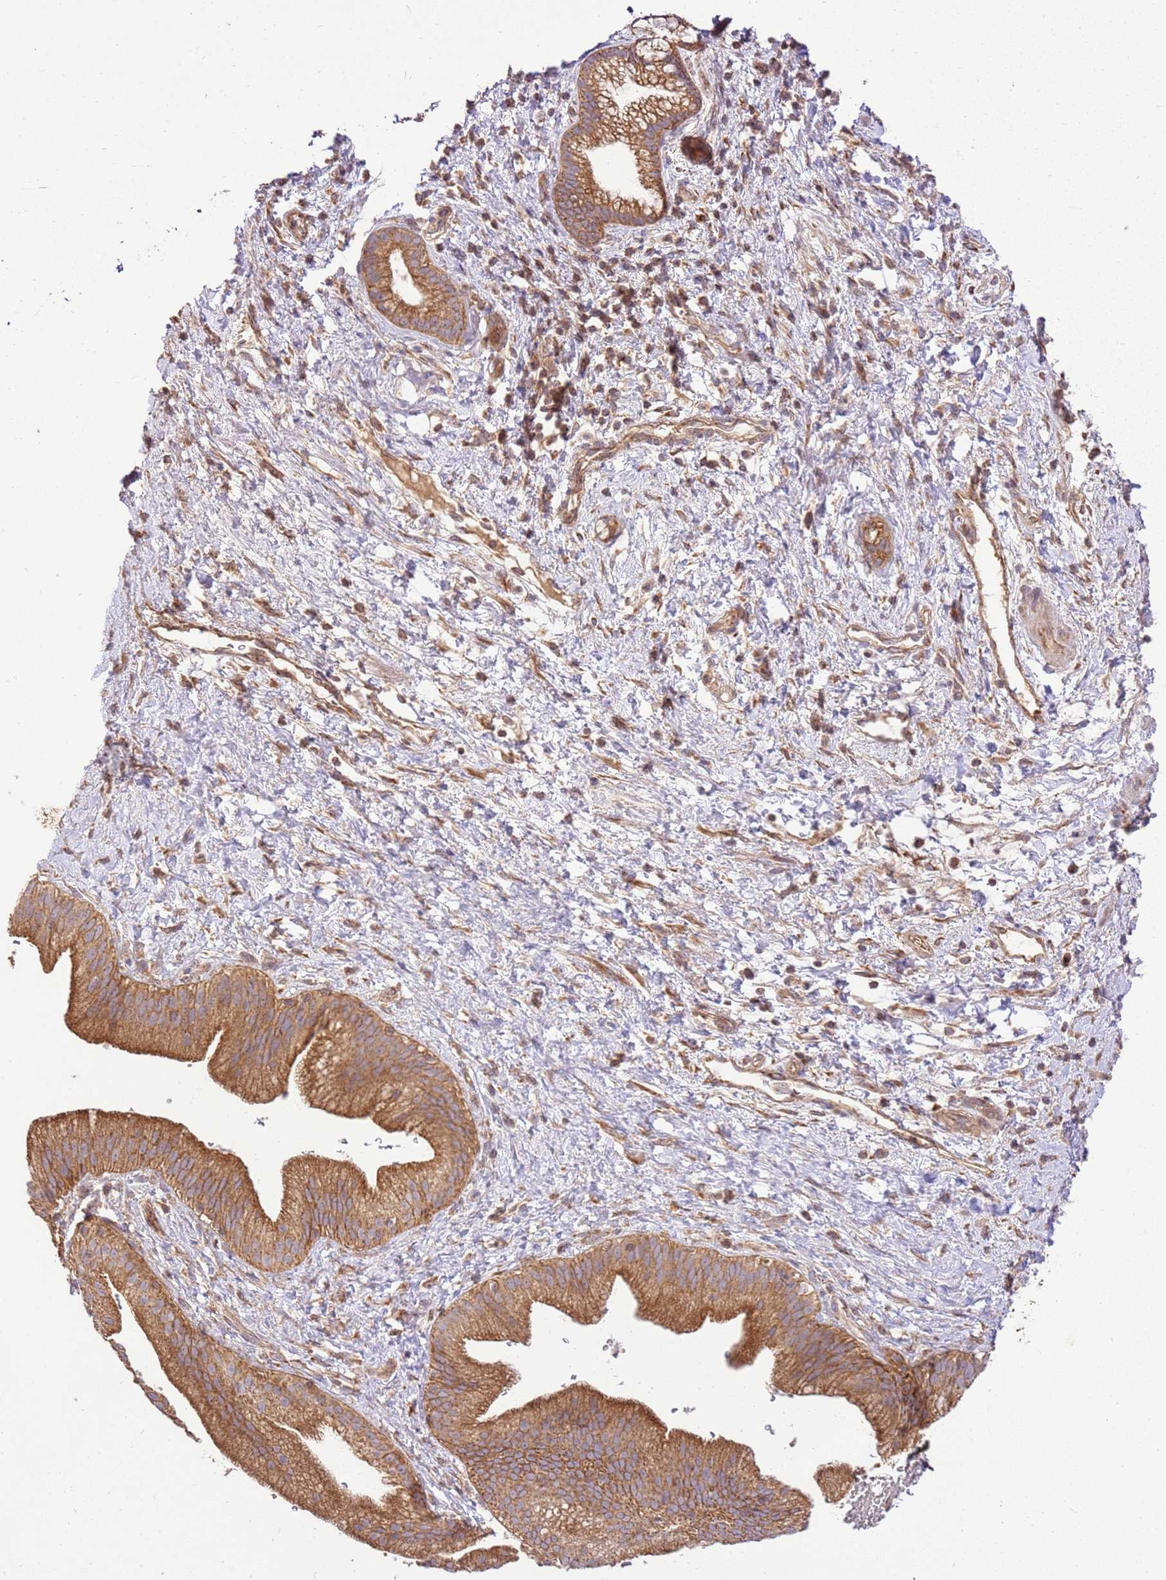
{"staining": {"intensity": "strong", "quantity": ">75%", "location": "cytoplasmic/membranous"}, "tissue": "pancreatic cancer", "cell_type": "Tumor cells", "image_type": "cancer", "snomed": [{"axis": "morphology", "description": "Adenocarcinoma, NOS"}, {"axis": "topography", "description": "Pancreas"}], "caption": "Adenocarcinoma (pancreatic) stained for a protein demonstrates strong cytoplasmic/membranous positivity in tumor cells.", "gene": "SPATA2L", "patient": {"sex": "male", "age": 68}}